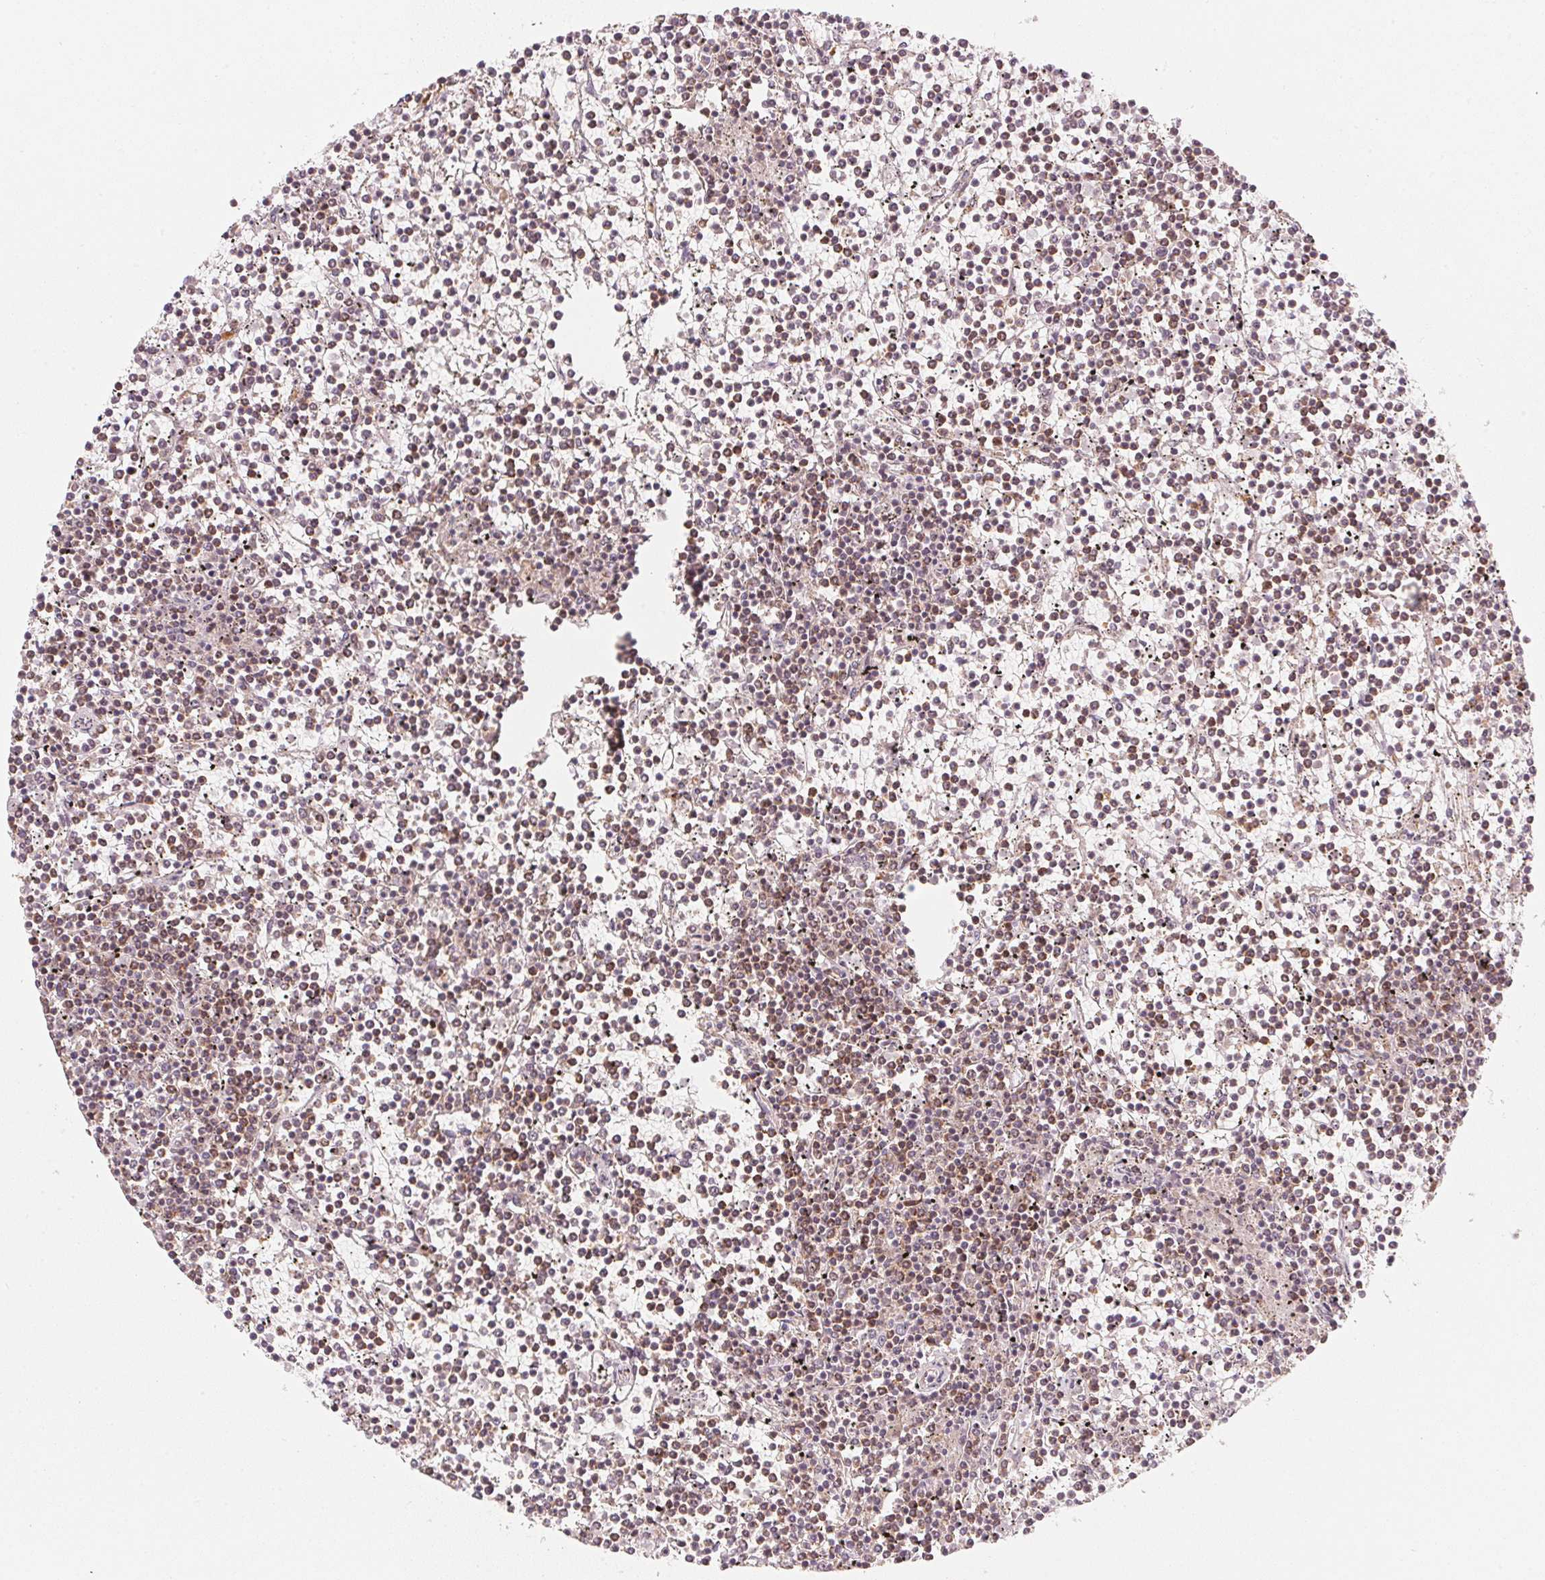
{"staining": {"intensity": "weak", "quantity": ">75%", "location": "nuclear"}, "tissue": "lymphoma", "cell_type": "Tumor cells", "image_type": "cancer", "snomed": [{"axis": "morphology", "description": "Malignant lymphoma, non-Hodgkin's type, Low grade"}, {"axis": "topography", "description": "Spleen"}], "caption": "Malignant lymphoma, non-Hodgkin's type (low-grade) stained with immunohistochemistry (IHC) displays weak nuclear staining in about >75% of tumor cells.", "gene": "C2orf73", "patient": {"sex": "female", "age": 19}}